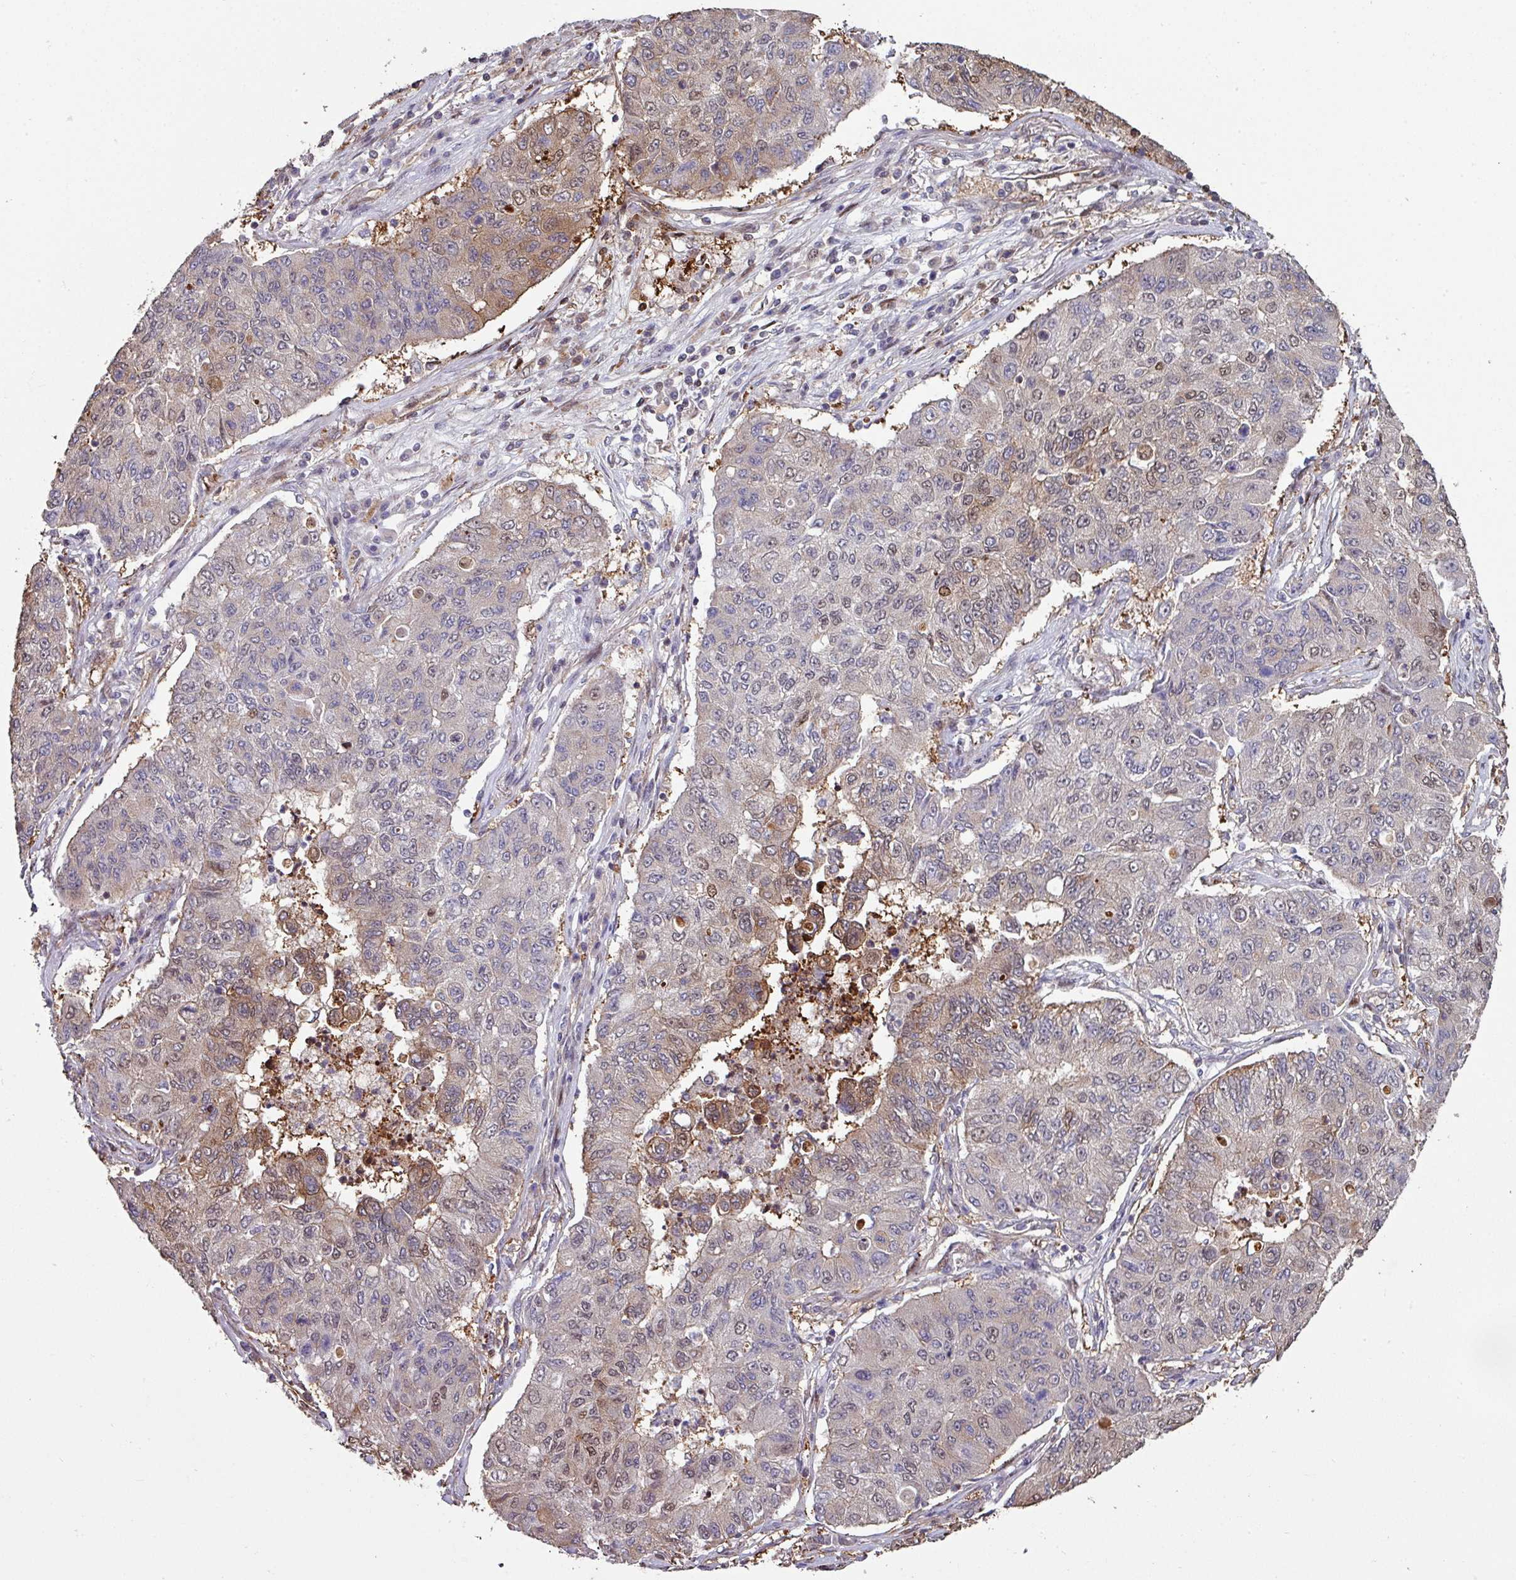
{"staining": {"intensity": "moderate", "quantity": "<25%", "location": "cytoplasmic/membranous"}, "tissue": "lung cancer", "cell_type": "Tumor cells", "image_type": "cancer", "snomed": [{"axis": "morphology", "description": "Squamous cell carcinoma, NOS"}, {"axis": "topography", "description": "Lung"}], "caption": "Immunohistochemical staining of squamous cell carcinoma (lung) displays moderate cytoplasmic/membranous protein expression in about <25% of tumor cells.", "gene": "ANO9", "patient": {"sex": "male", "age": 74}}